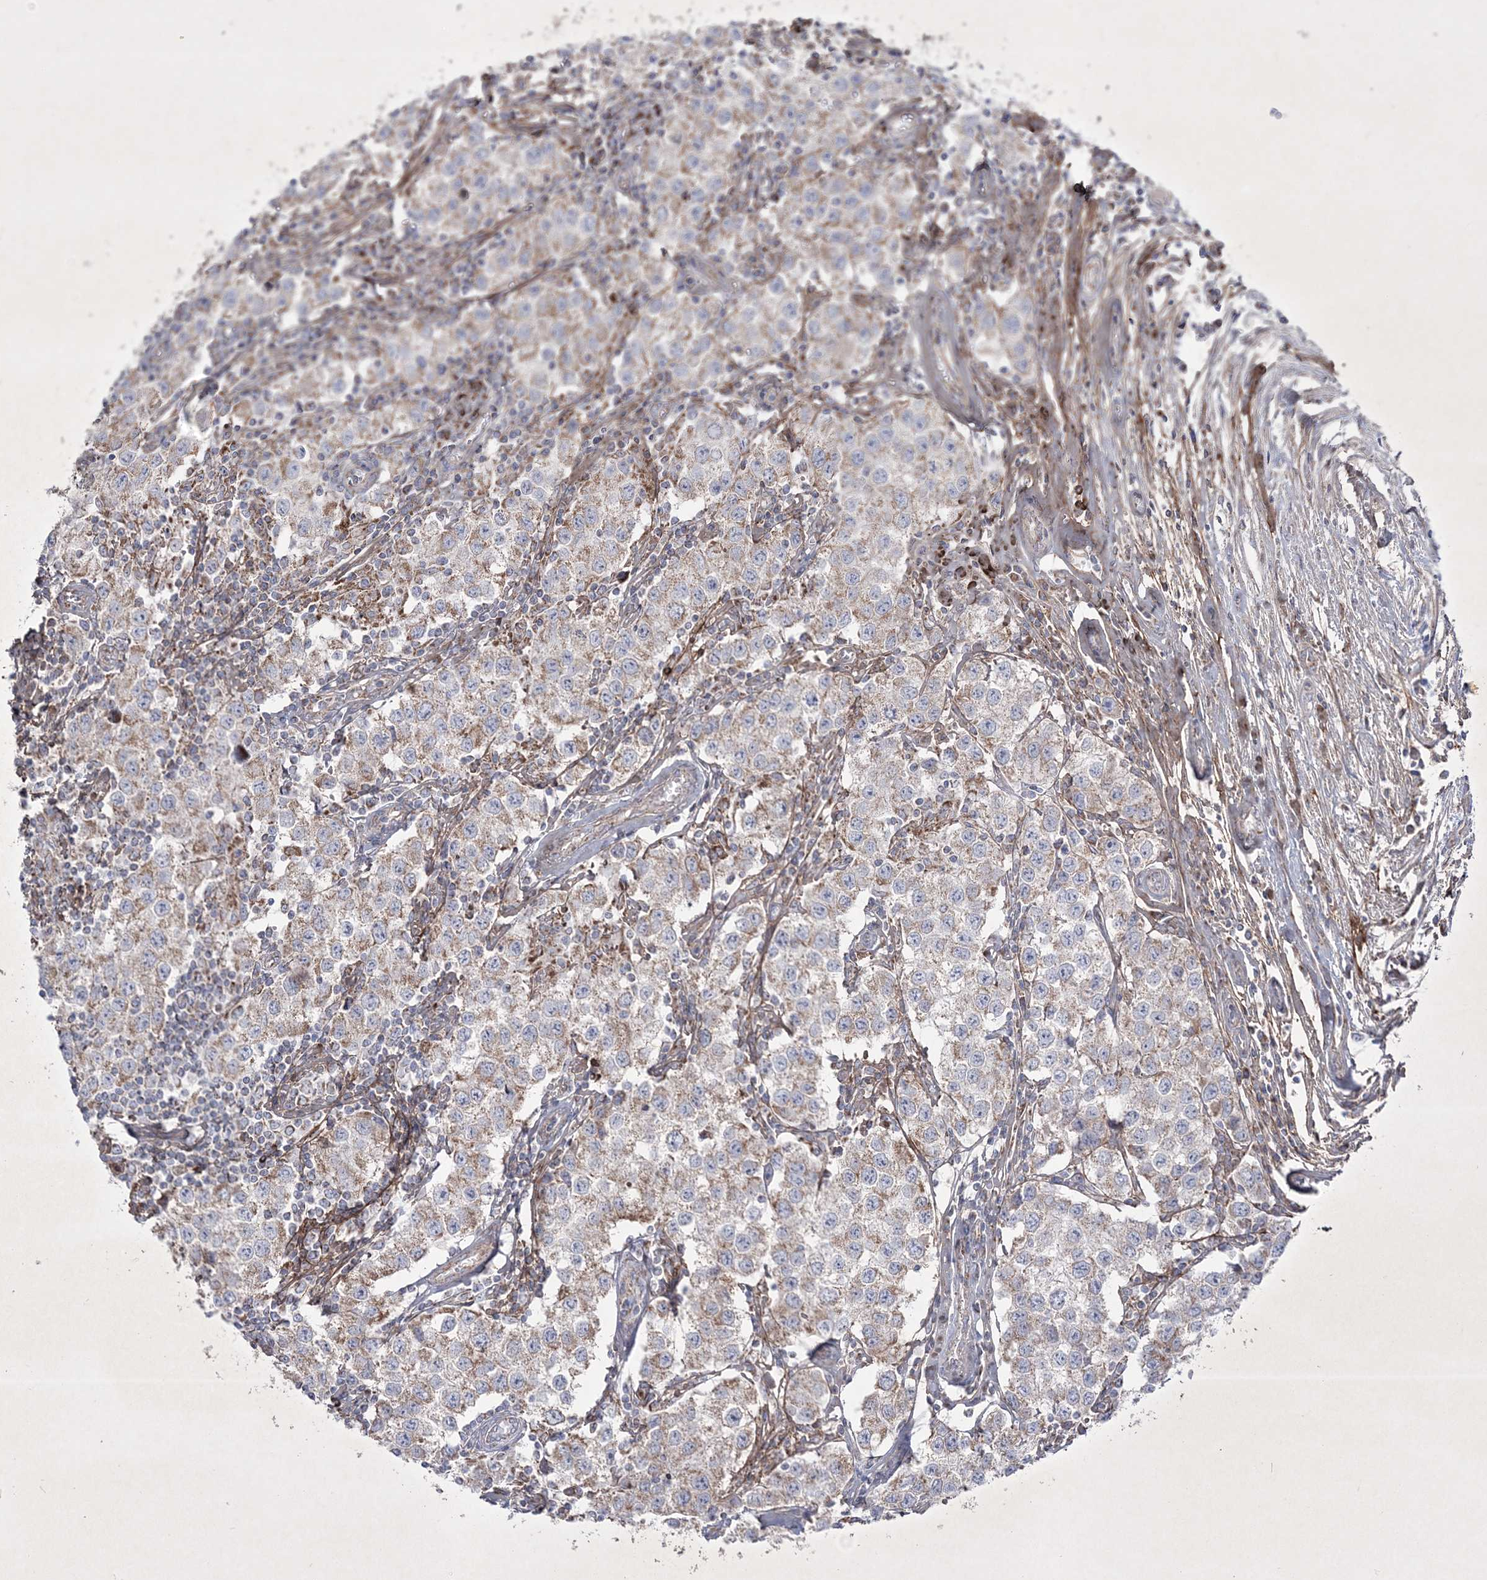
{"staining": {"intensity": "weak", "quantity": ">75%", "location": "cytoplasmic/membranous"}, "tissue": "testis cancer", "cell_type": "Tumor cells", "image_type": "cancer", "snomed": [{"axis": "morphology", "description": "Seminoma, NOS"}, {"axis": "morphology", "description": "Carcinoma, Embryonal, NOS"}, {"axis": "topography", "description": "Testis"}], "caption": "Immunohistochemistry (IHC) (DAB (3,3'-diaminobenzidine)) staining of human seminoma (testis) displays weak cytoplasmic/membranous protein positivity in approximately >75% of tumor cells.", "gene": "RICTOR", "patient": {"sex": "male", "age": 43}}